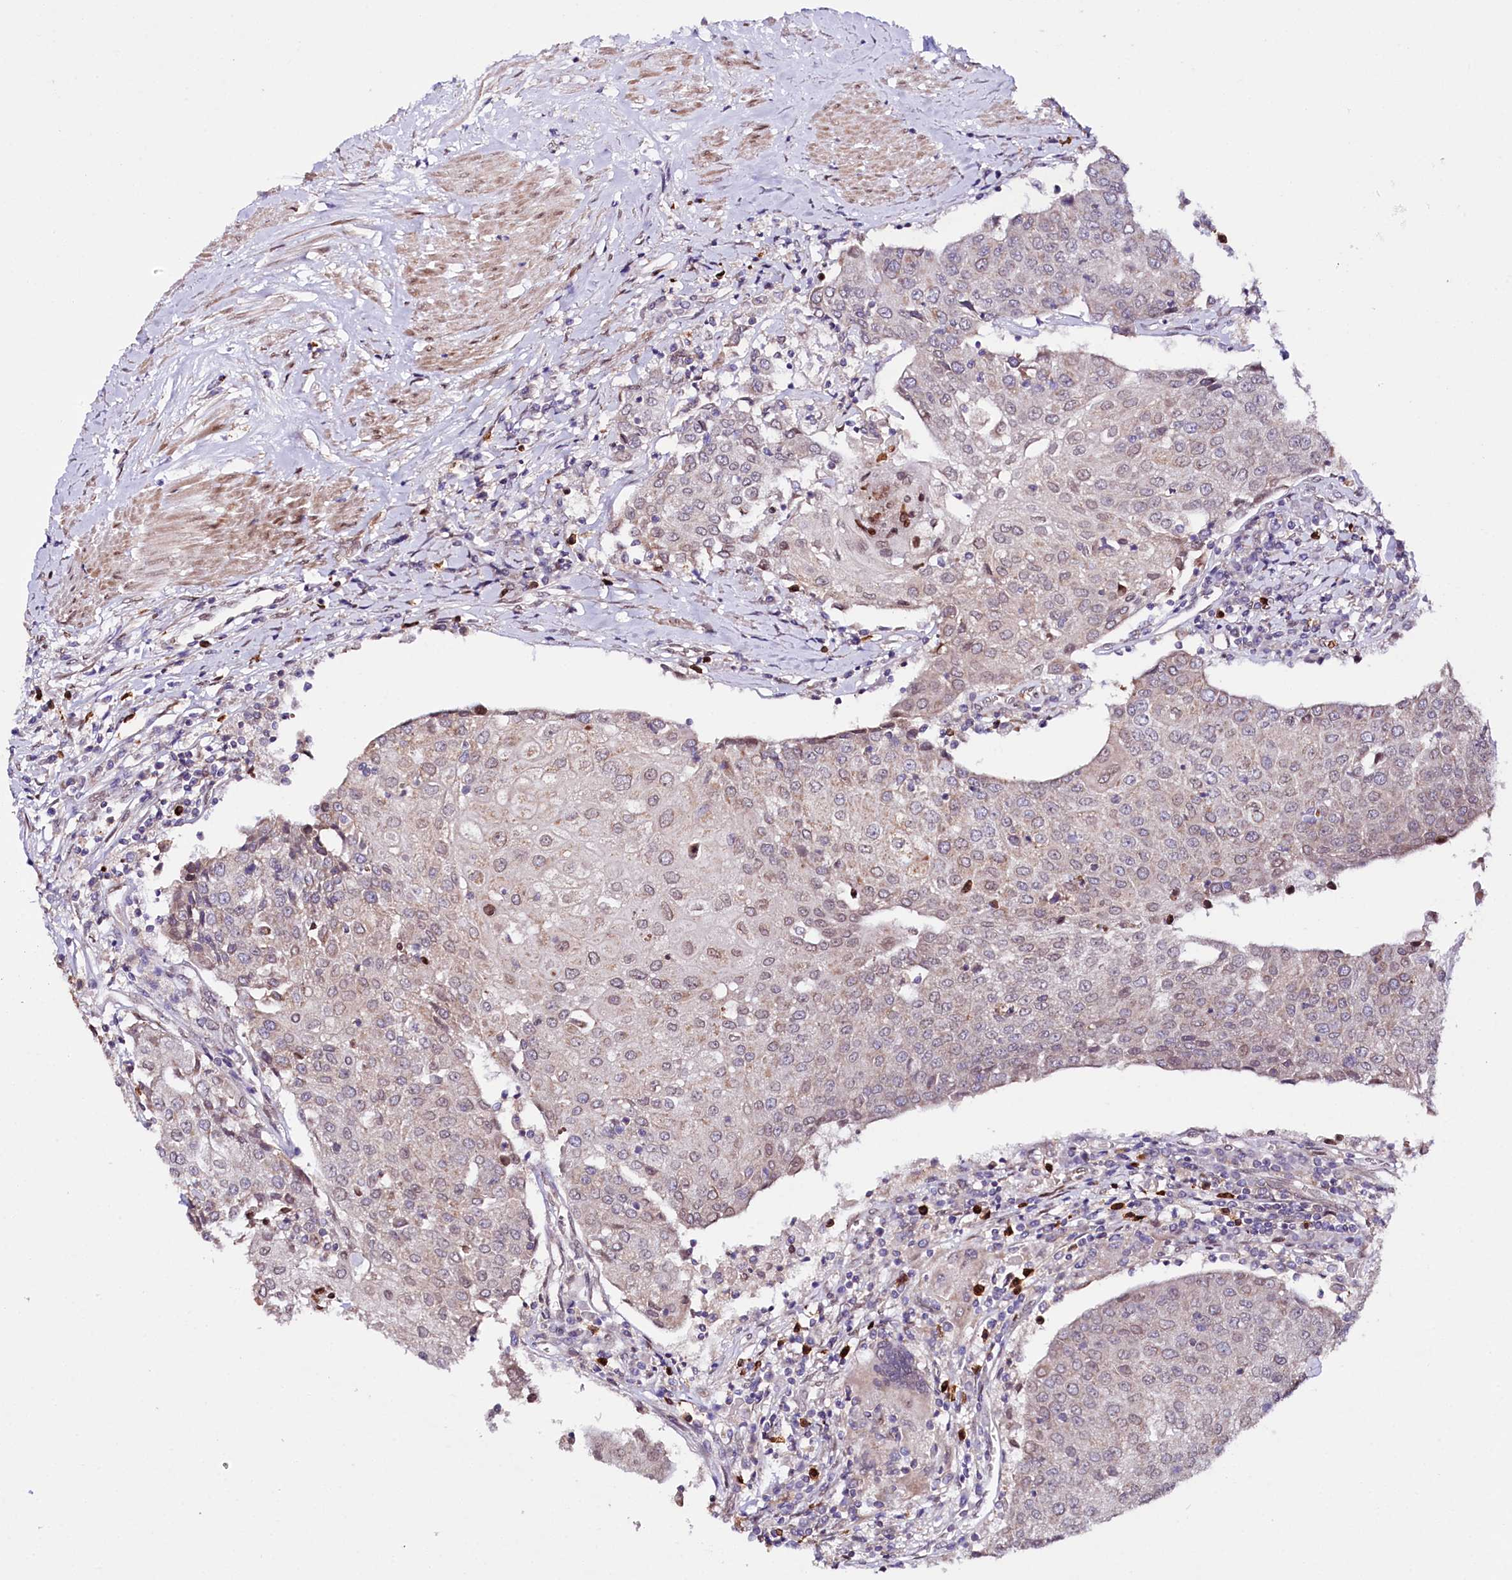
{"staining": {"intensity": "weak", "quantity": "25%-75%", "location": "nuclear"}, "tissue": "urothelial cancer", "cell_type": "Tumor cells", "image_type": "cancer", "snomed": [{"axis": "morphology", "description": "Urothelial carcinoma, High grade"}, {"axis": "topography", "description": "Urinary bladder"}], "caption": "Urothelial cancer was stained to show a protein in brown. There is low levels of weak nuclear staining in approximately 25%-75% of tumor cells.", "gene": "ZNF226", "patient": {"sex": "female", "age": 85}}